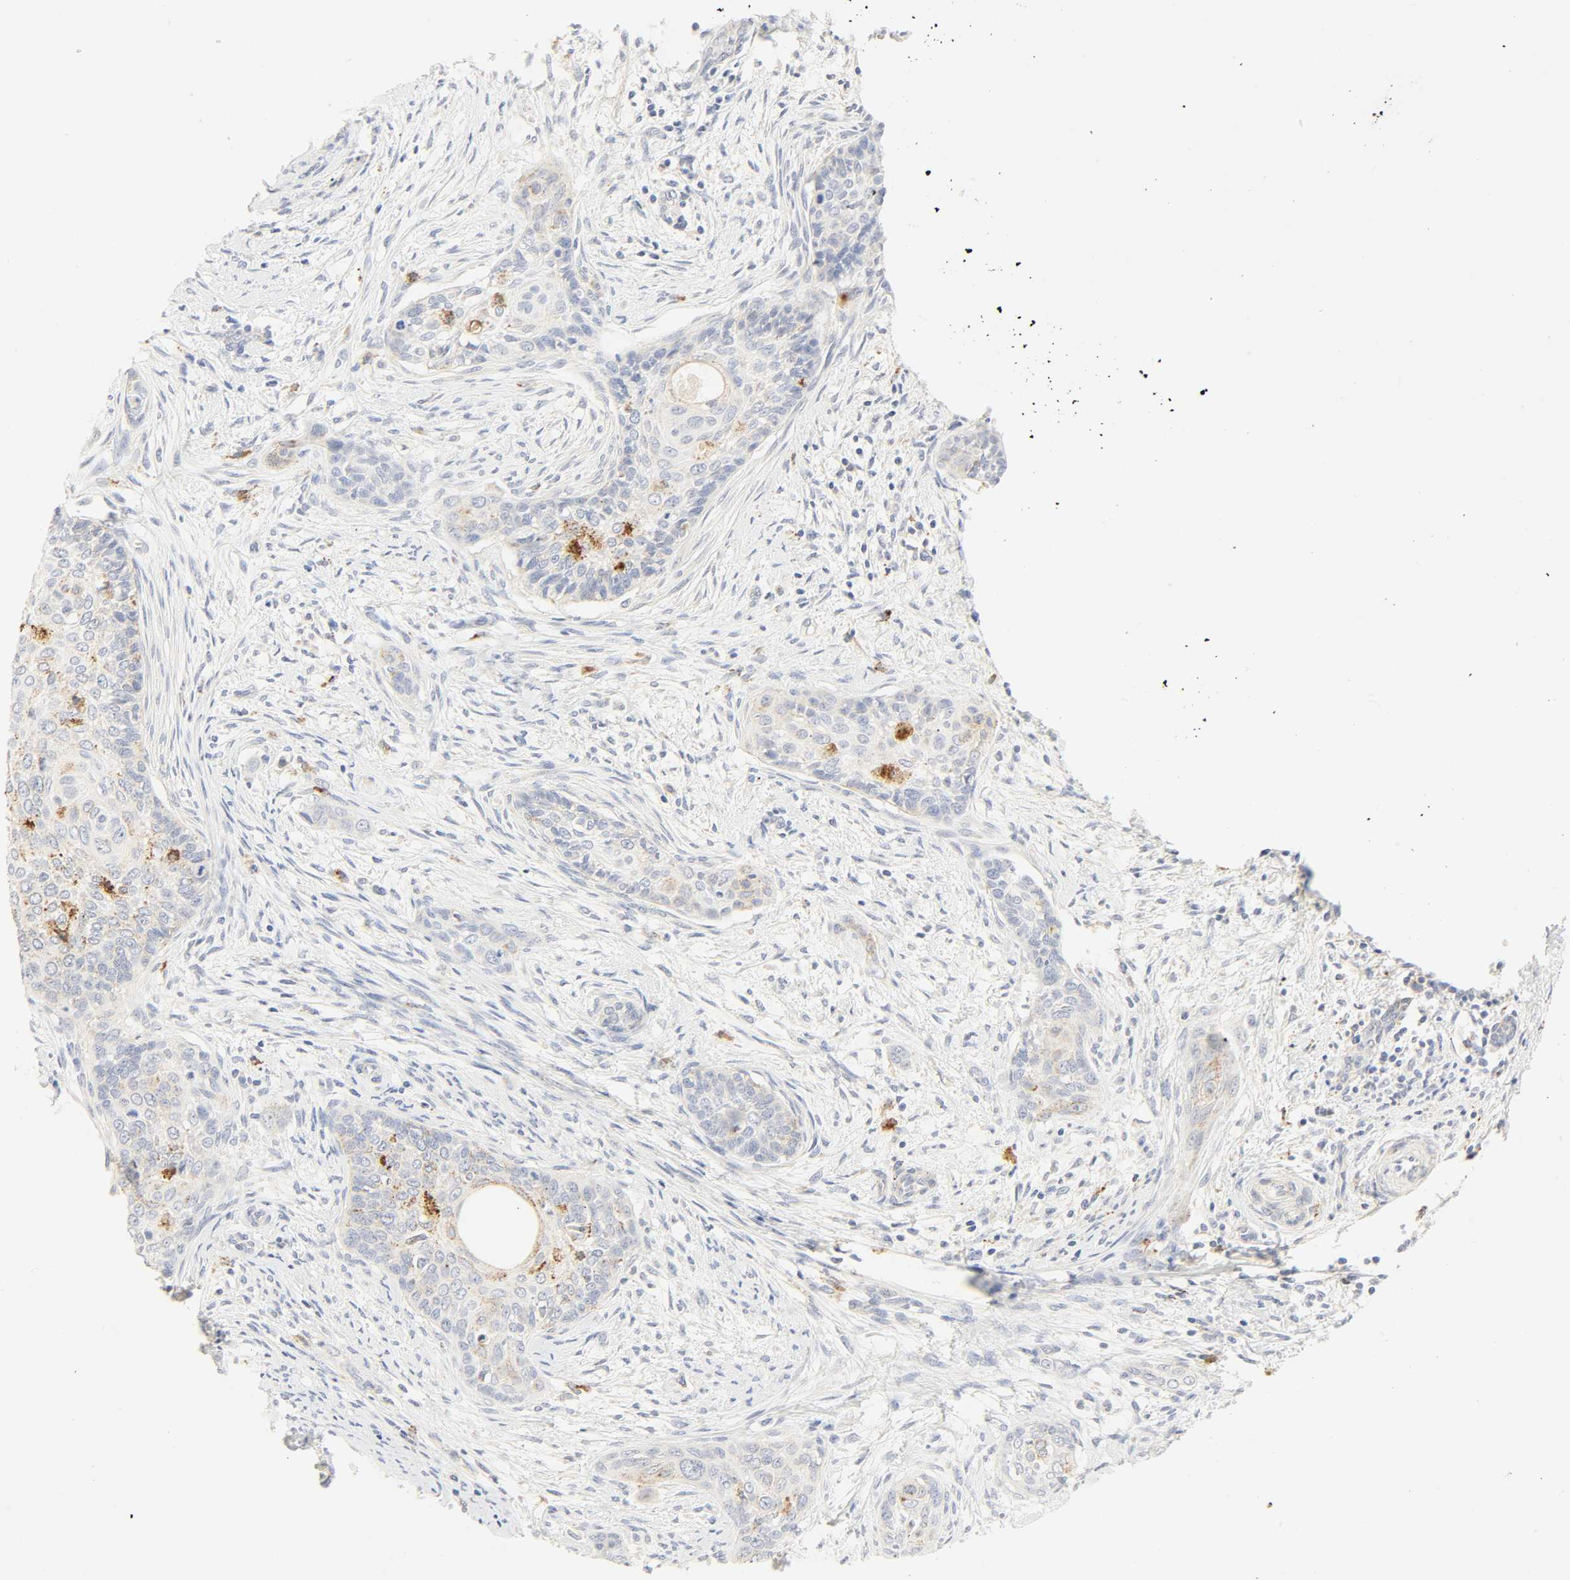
{"staining": {"intensity": "negative", "quantity": "none", "location": "none"}, "tissue": "cervical cancer", "cell_type": "Tumor cells", "image_type": "cancer", "snomed": [{"axis": "morphology", "description": "Squamous cell carcinoma, NOS"}, {"axis": "topography", "description": "Cervix"}], "caption": "Immunohistochemical staining of cervical squamous cell carcinoma reveals no significant positivity in tumor cells. Brightfield microscopy of IHC stained with DAB (brown) and hematoxylin (blue), captured at high magnification.", "gene": "CAMK2A", "patient": {"sex": "female", "age": 33}}